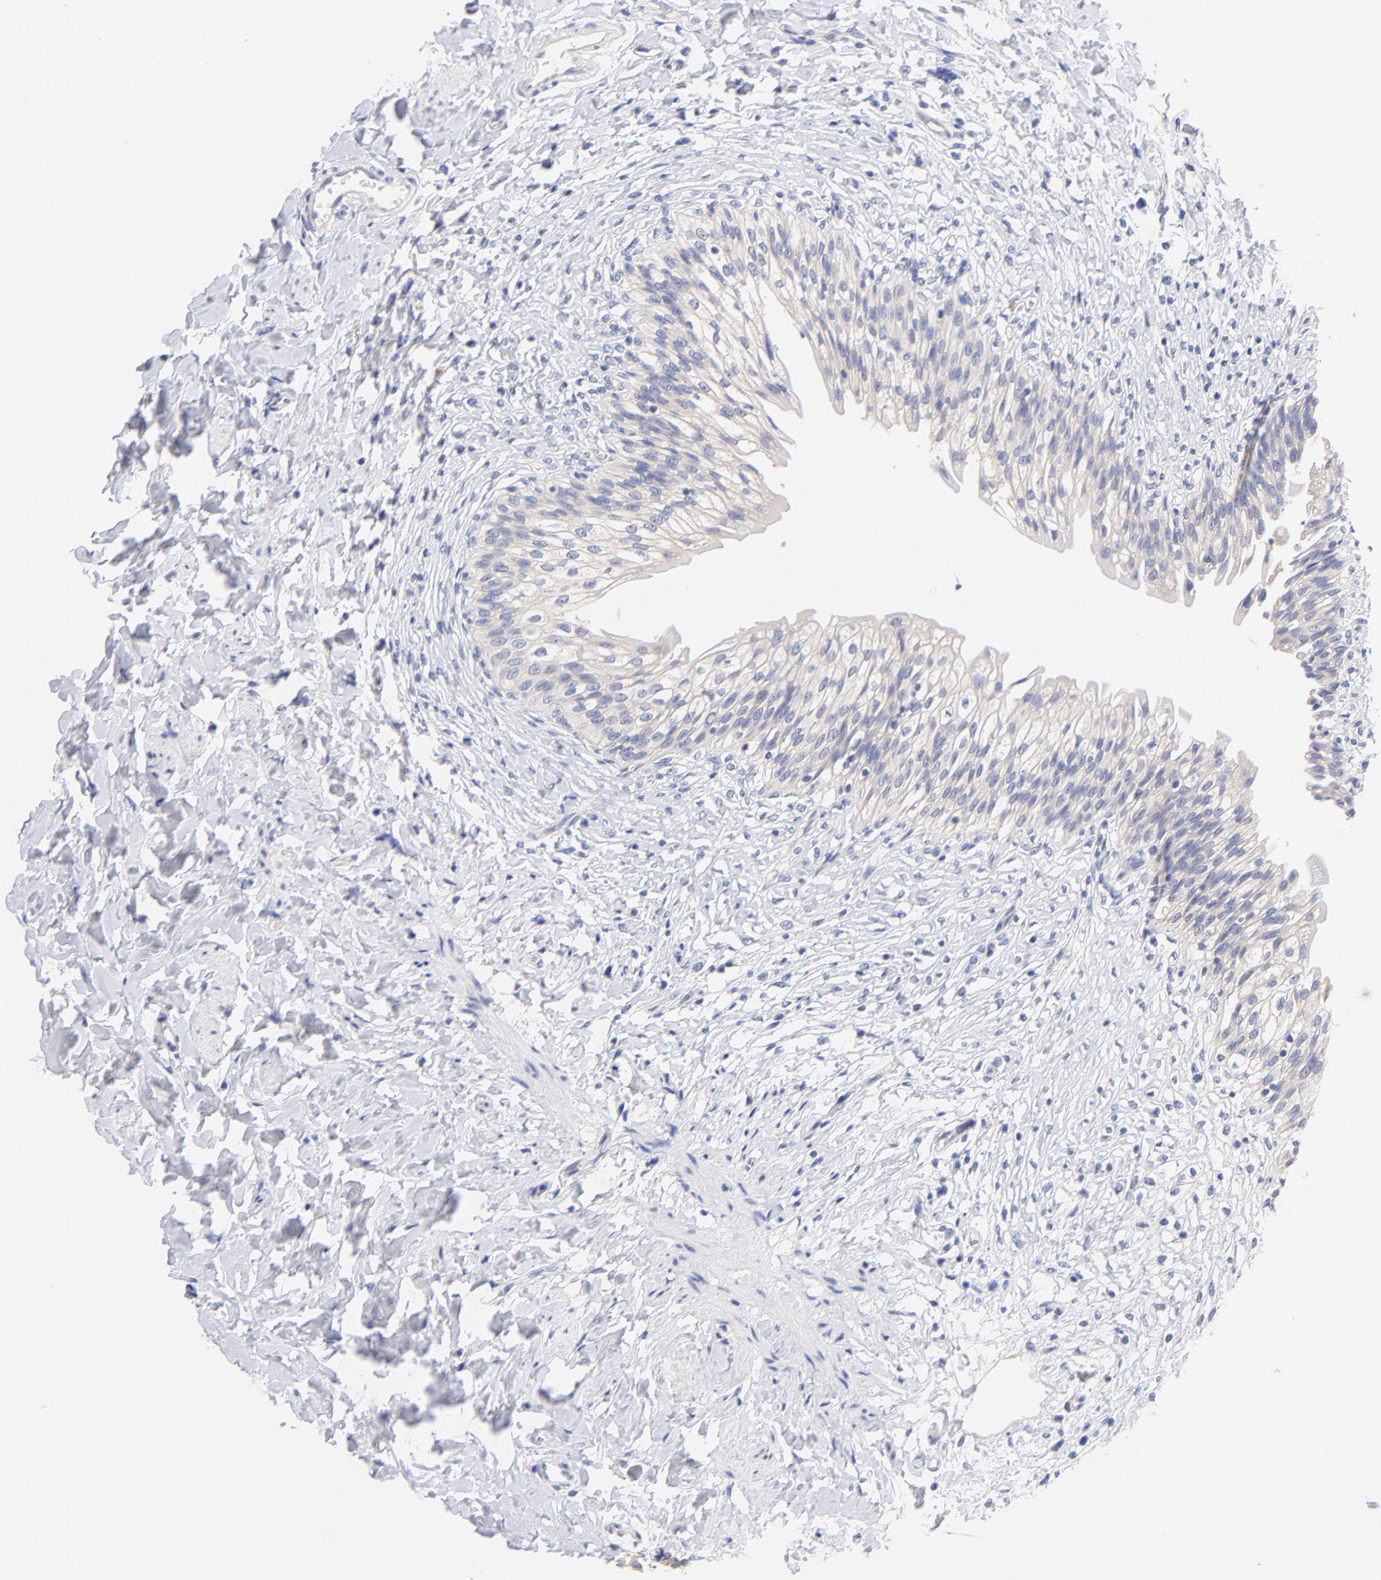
{"staining": {"intensity": "weak", "quantity": ">75%", "location": "cytoplasmic/membranous"}, "tissue": "urinary bladder", "cell_type": "Urothelial cells", "image_type": "normal", "snomed": [{"axis": "morphology", "description": "Normal tissue, NOS"}, {"axis": "morphology", "description": "Inflammation, NOS"}, {"axis": "topography", "description": "Urinary bladder"}], "caption": "High-power microscopy captured an immunohistochemistry micrograph of normal urinary bladder, revealing weak cytoplasmic/membranous expression in approximately >75% of urothelial cells. Nuclei are stained in blue.", "gene": "TNFRSF13C", "patient": {"sex": "female", "age": 80}}